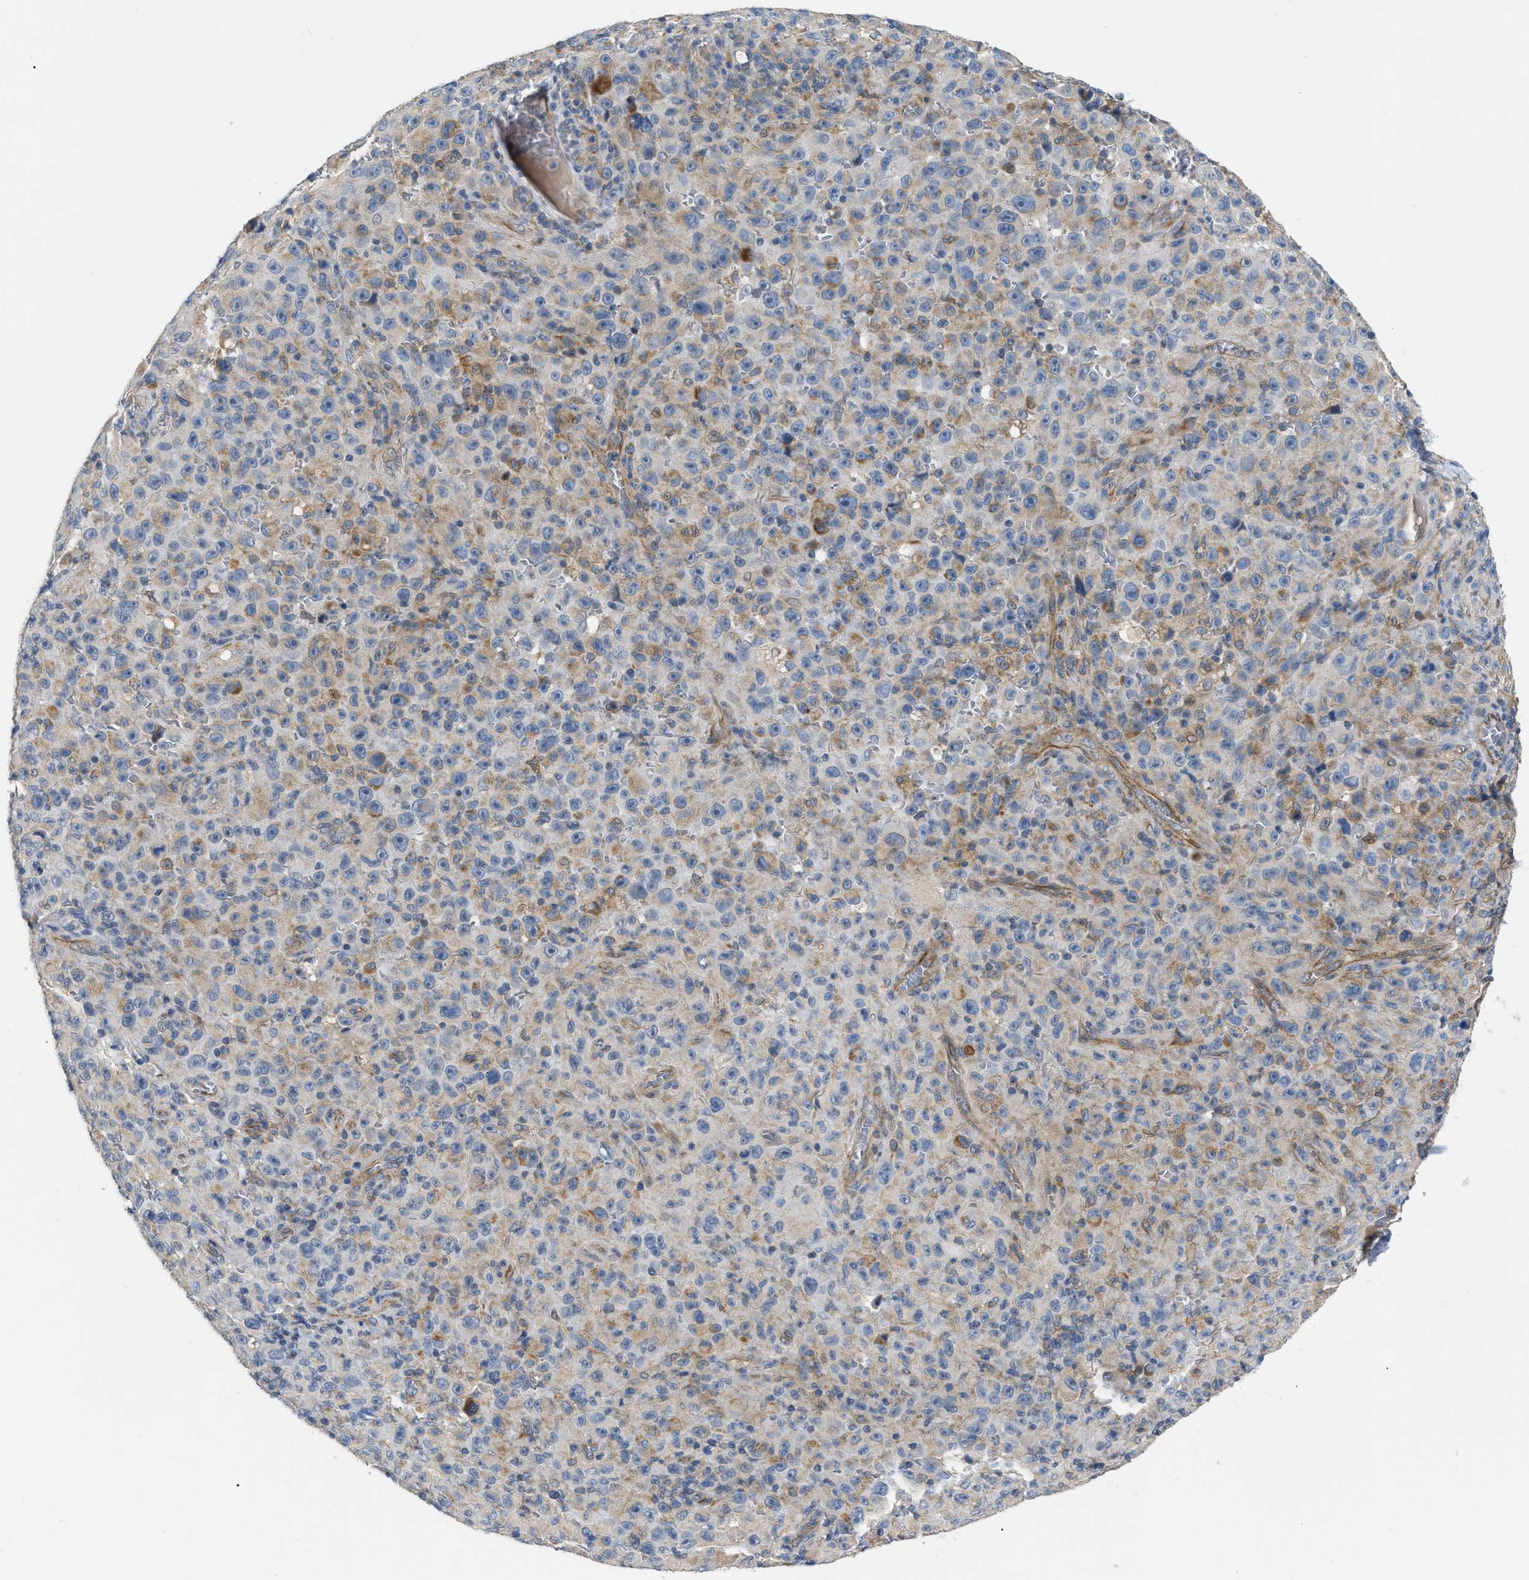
{"staining": {"intensity": "moderate", "quantity": "25%-75%", "location": "cytoplasmic/membranous"}, "tissue": "melanoma", "cell_type": "Tumor cells", "image_type": "cancer", "snomed": [{"axis": "morphology", "description": "Malignant melanoma, NOS"}, {"axis": "topography", "description": "Skin"}], "caption": "Immunohistochemistry (IHC) histopathology image of human malignant melanoma stained for a protein (brown), which reveals medium levels of moderate cytoplasmic/membranous staining in about 25%-75% of tumor cells.", "gene": "DHX58", "patient": {"sex": "female", "age": 82}}